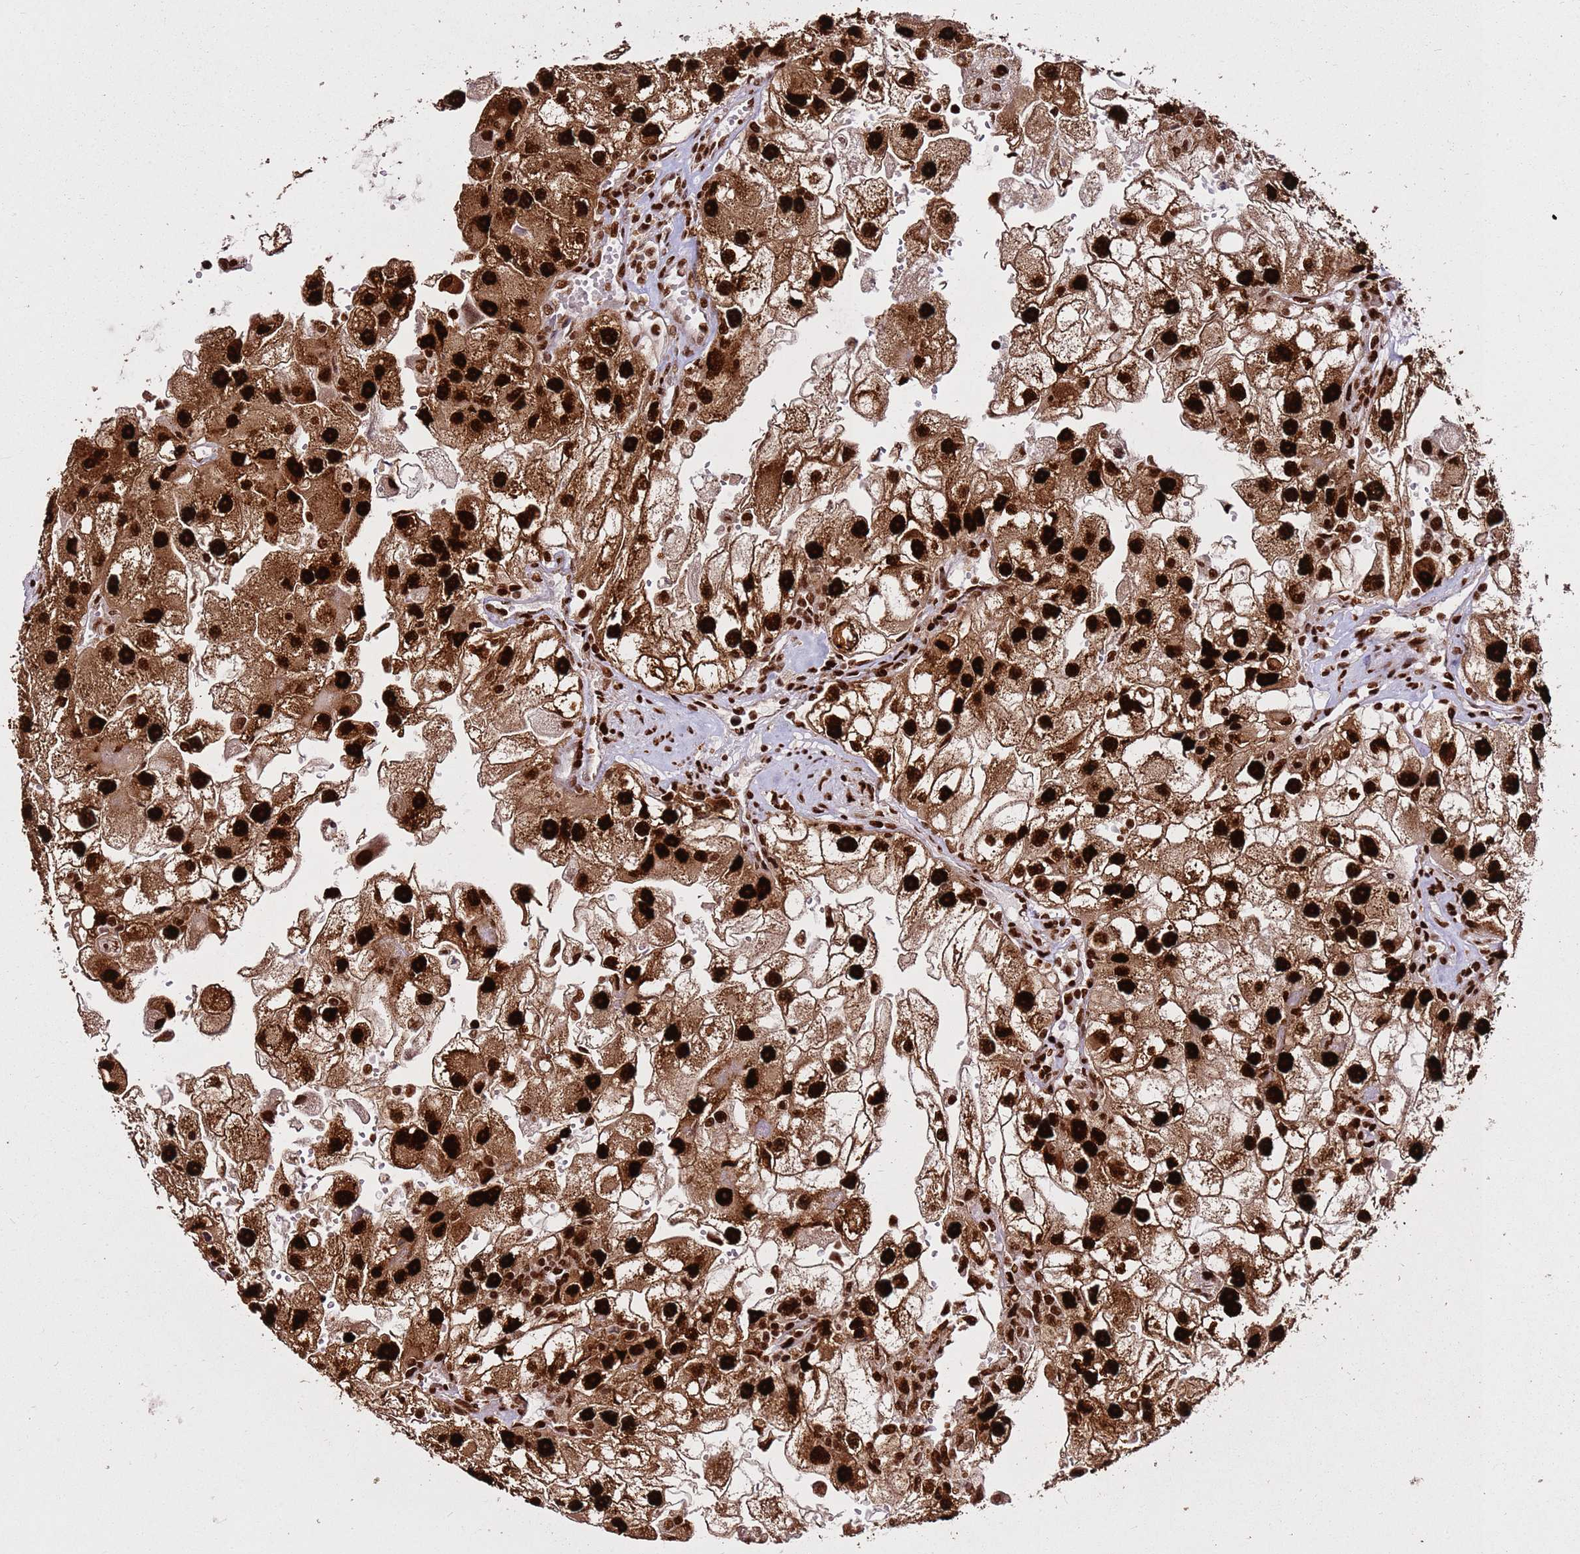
{"staining": {"intensity": "strong", "quantity": ">75%", "location": "cytoplasmic/membranous,nuclear"}, "tissue": "renal cancer", "cell_type": "Tumor cells", "image_type": "cancer", "snomed": [{"axis": "morphology", "description": "Adenocarcinoma, NOS"}, {"axis": "topography", "description": "Kidney"}], "caption": "Immunohistochemical staining of adenocarcinoma (renal) demonstrates high levels of strong cytoplasmic/membranous and nuclear expression in about >75% of tumor cells.", "gene": "HNRNPAB", "patient": {"sex": "male", "age": 63}}